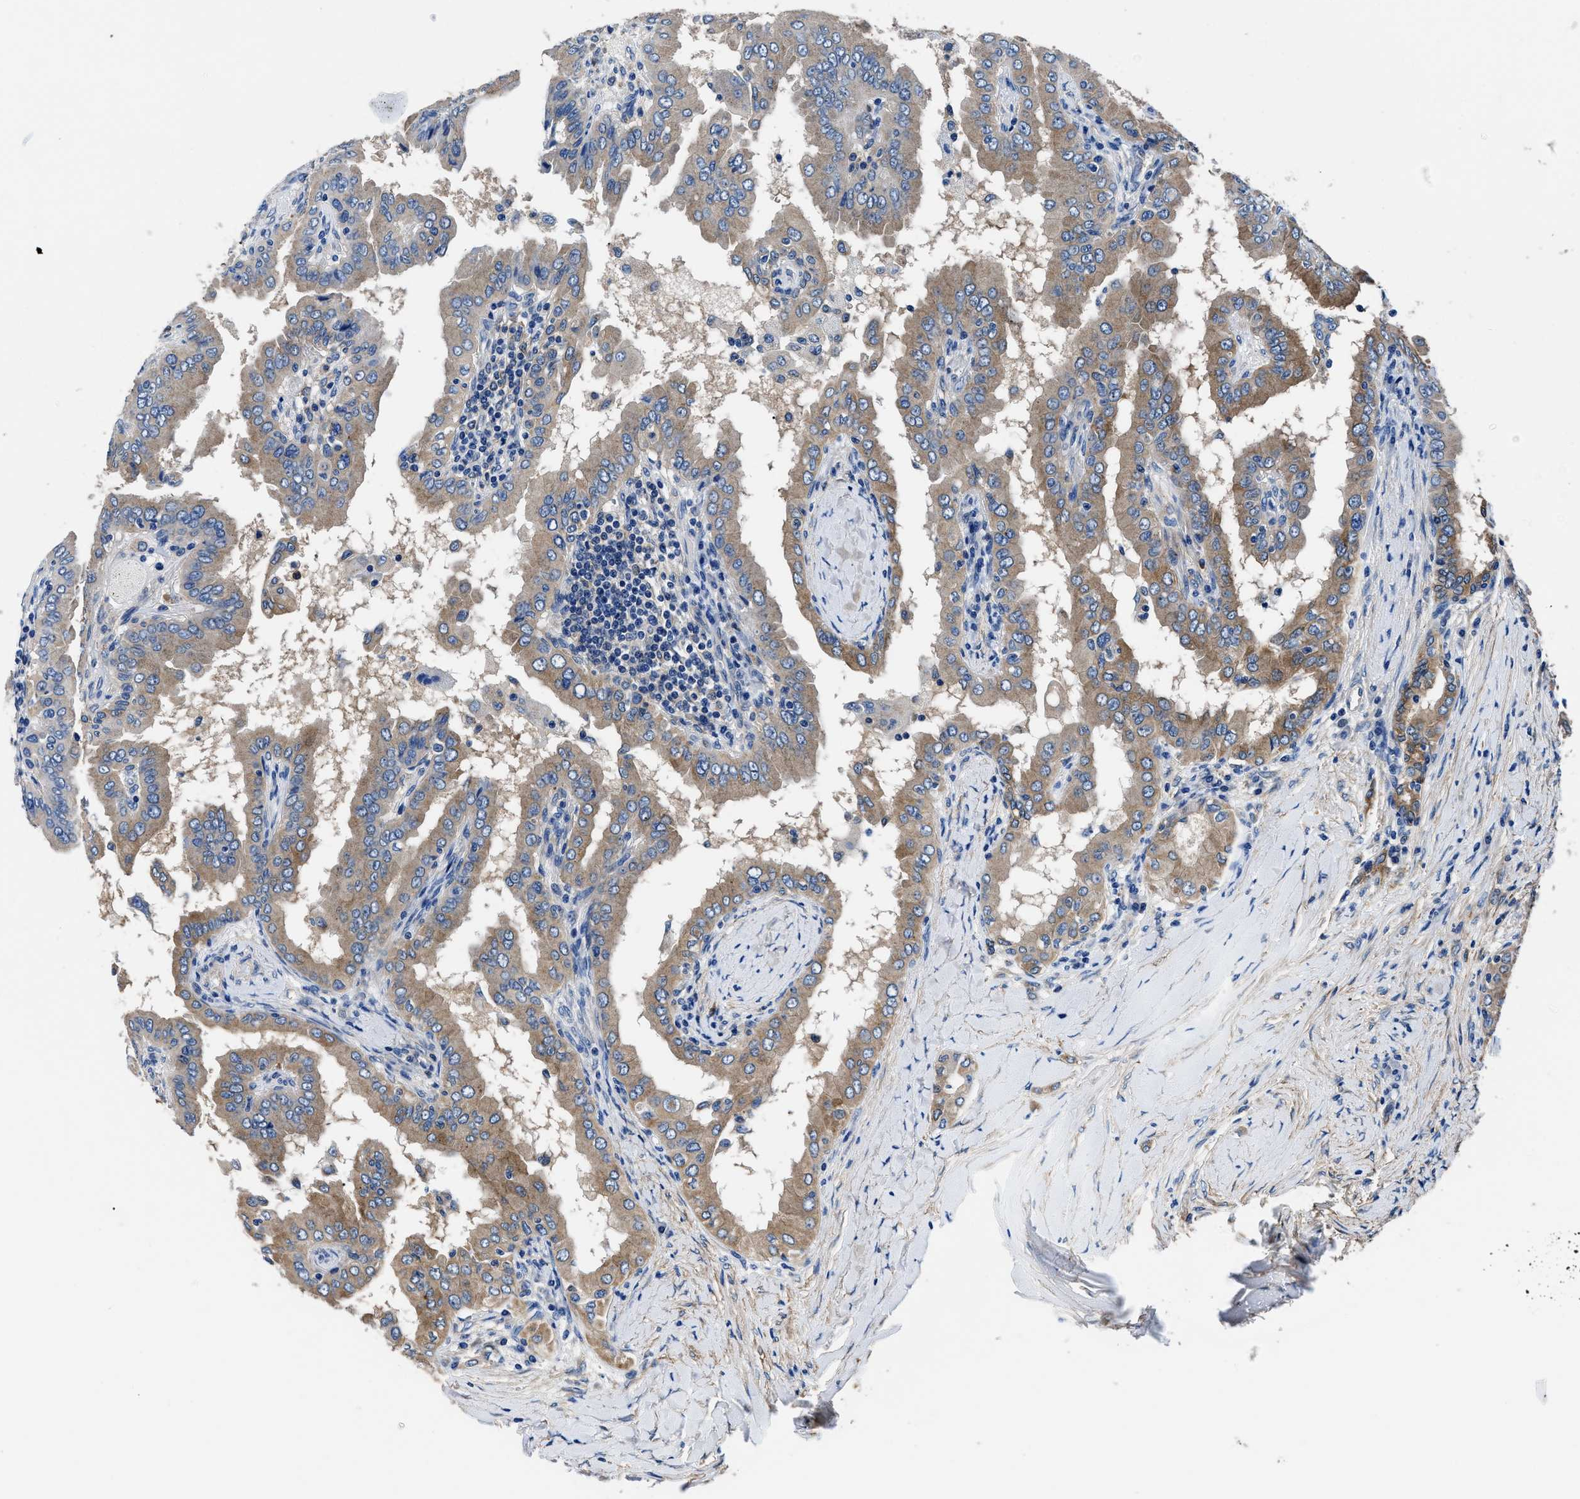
{"staining": {"intensity": "weak", "quantity": ">75%", "location": "cytoplasmic/membranous"}, "tissue": "thyroid cancer", "cell_type": "Tumor cells", "image_type": "cancer", "snomed": [{"axis": "morphology", "description": "Papillary adenocarcinoma, NOS"}, {"axis": "topography", "description": "Thyroid gland"}], "caption": "Protein analysis of thyroid cancer (papillary adenocarcinoma) tissue demonstrates weak cytoplasmic/membranous staining in about >75% of tumor cells. The protein of interest is stained brown, and the nuclei are stained in blue (DAB (3,3'-diaminobenzidine) IHC with brightfield microscopy, high magnification).", "gene": "NEU1", "patient": {"sex": "male", "age": 33}}